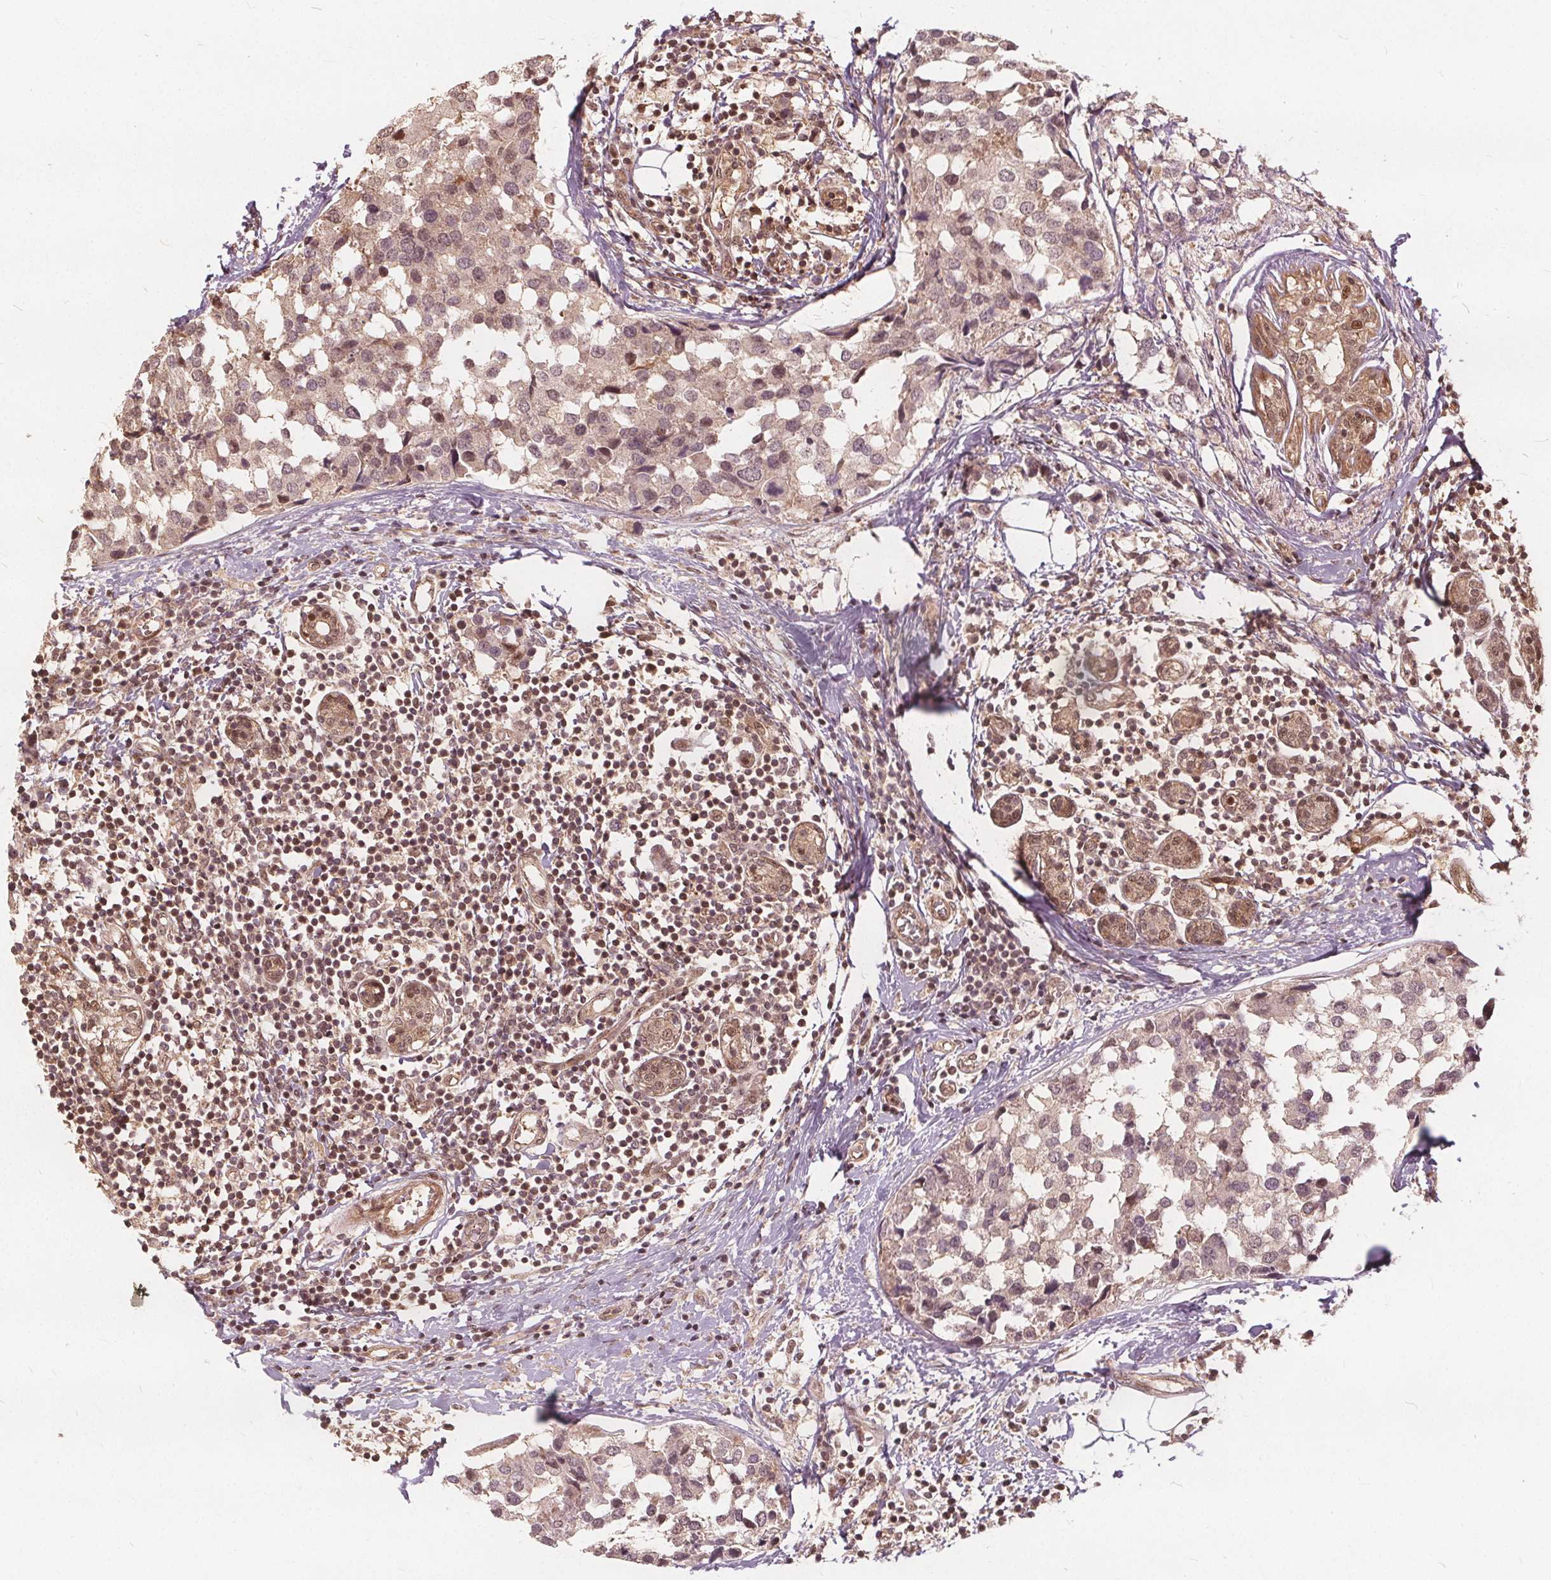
{"staining": {"intensity": "weak", "quantity": ">75%", "location": "cytoplasmic/membranous"}, "tissue": "breast cancer", "cell_type": "Tumor cells", "image_type": "cancer", "snomed": [{"axis": "morphology", "description": "Lobular carcinoma"}, {"axis": "topography", "description": "Breast"}], "caption": "Weak cytoplasmic/membranous protein positivity is identified in about >75% of tumor cells in breast lobular carcinoma.", "gene": "PPP1CB", "patient": {"sex": "female", "age": 59}}